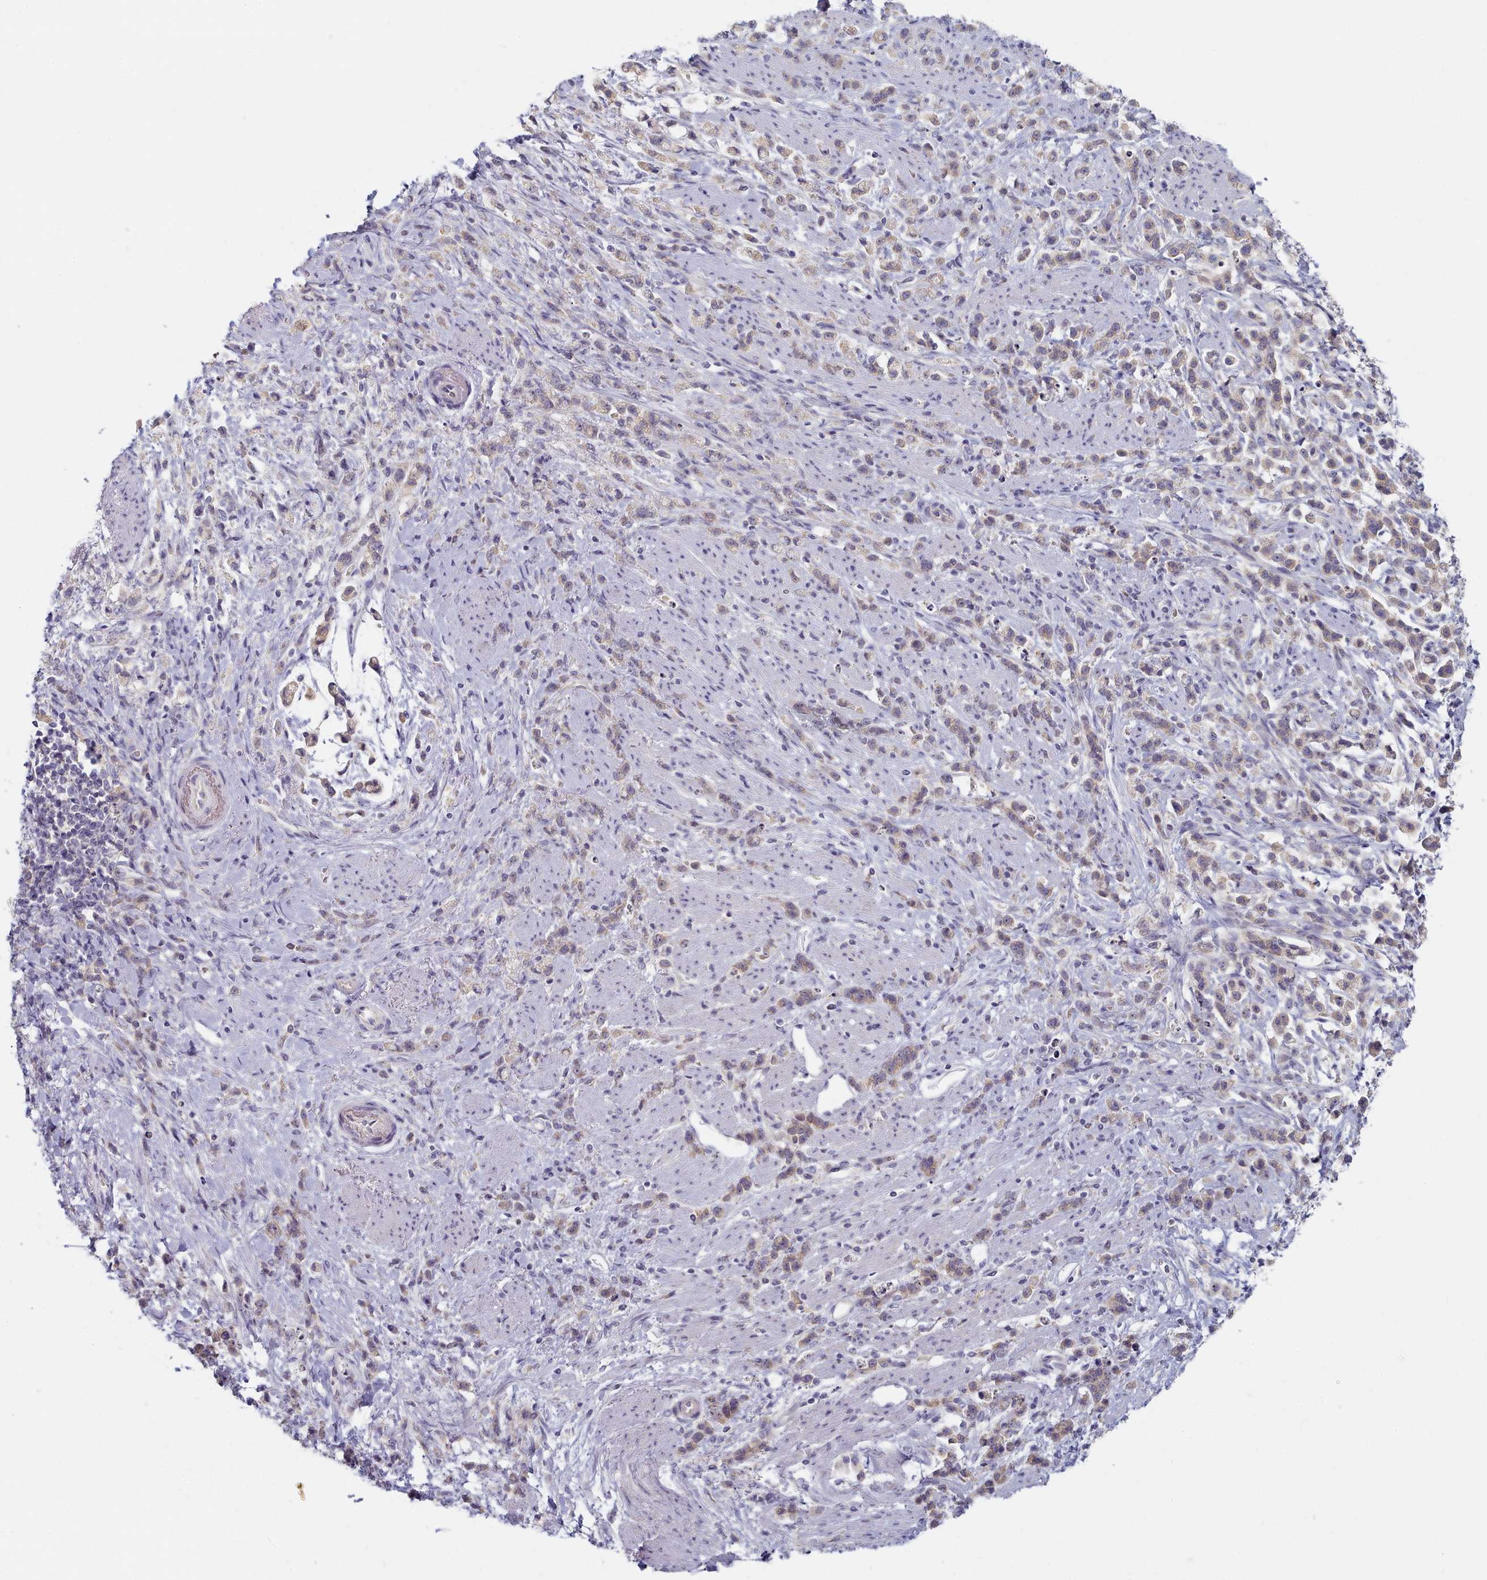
{"staining": {"intensity": "weak", "quantity": ">75%", "location": "cytoplasmic/membranous"}, "tissue": "stomach cancer", "cell_type": "Tumor cells", "image_type": "cancer", "snomed": [{"axis": "morphology", "description": "Adenocarcinoma, NOS"}, {"axis": "topography", "description": "Stomach"}], "caption": "DAB (3,3'-diaminobenzidine) immunohistochemical staining of human stomach cancer demonstrates weak cytoplasmic/membranous protein positivity in approximately >75% of tumor cells.", "gene": "TYW1B", "patient": {"sex": "female", "age": 60}}